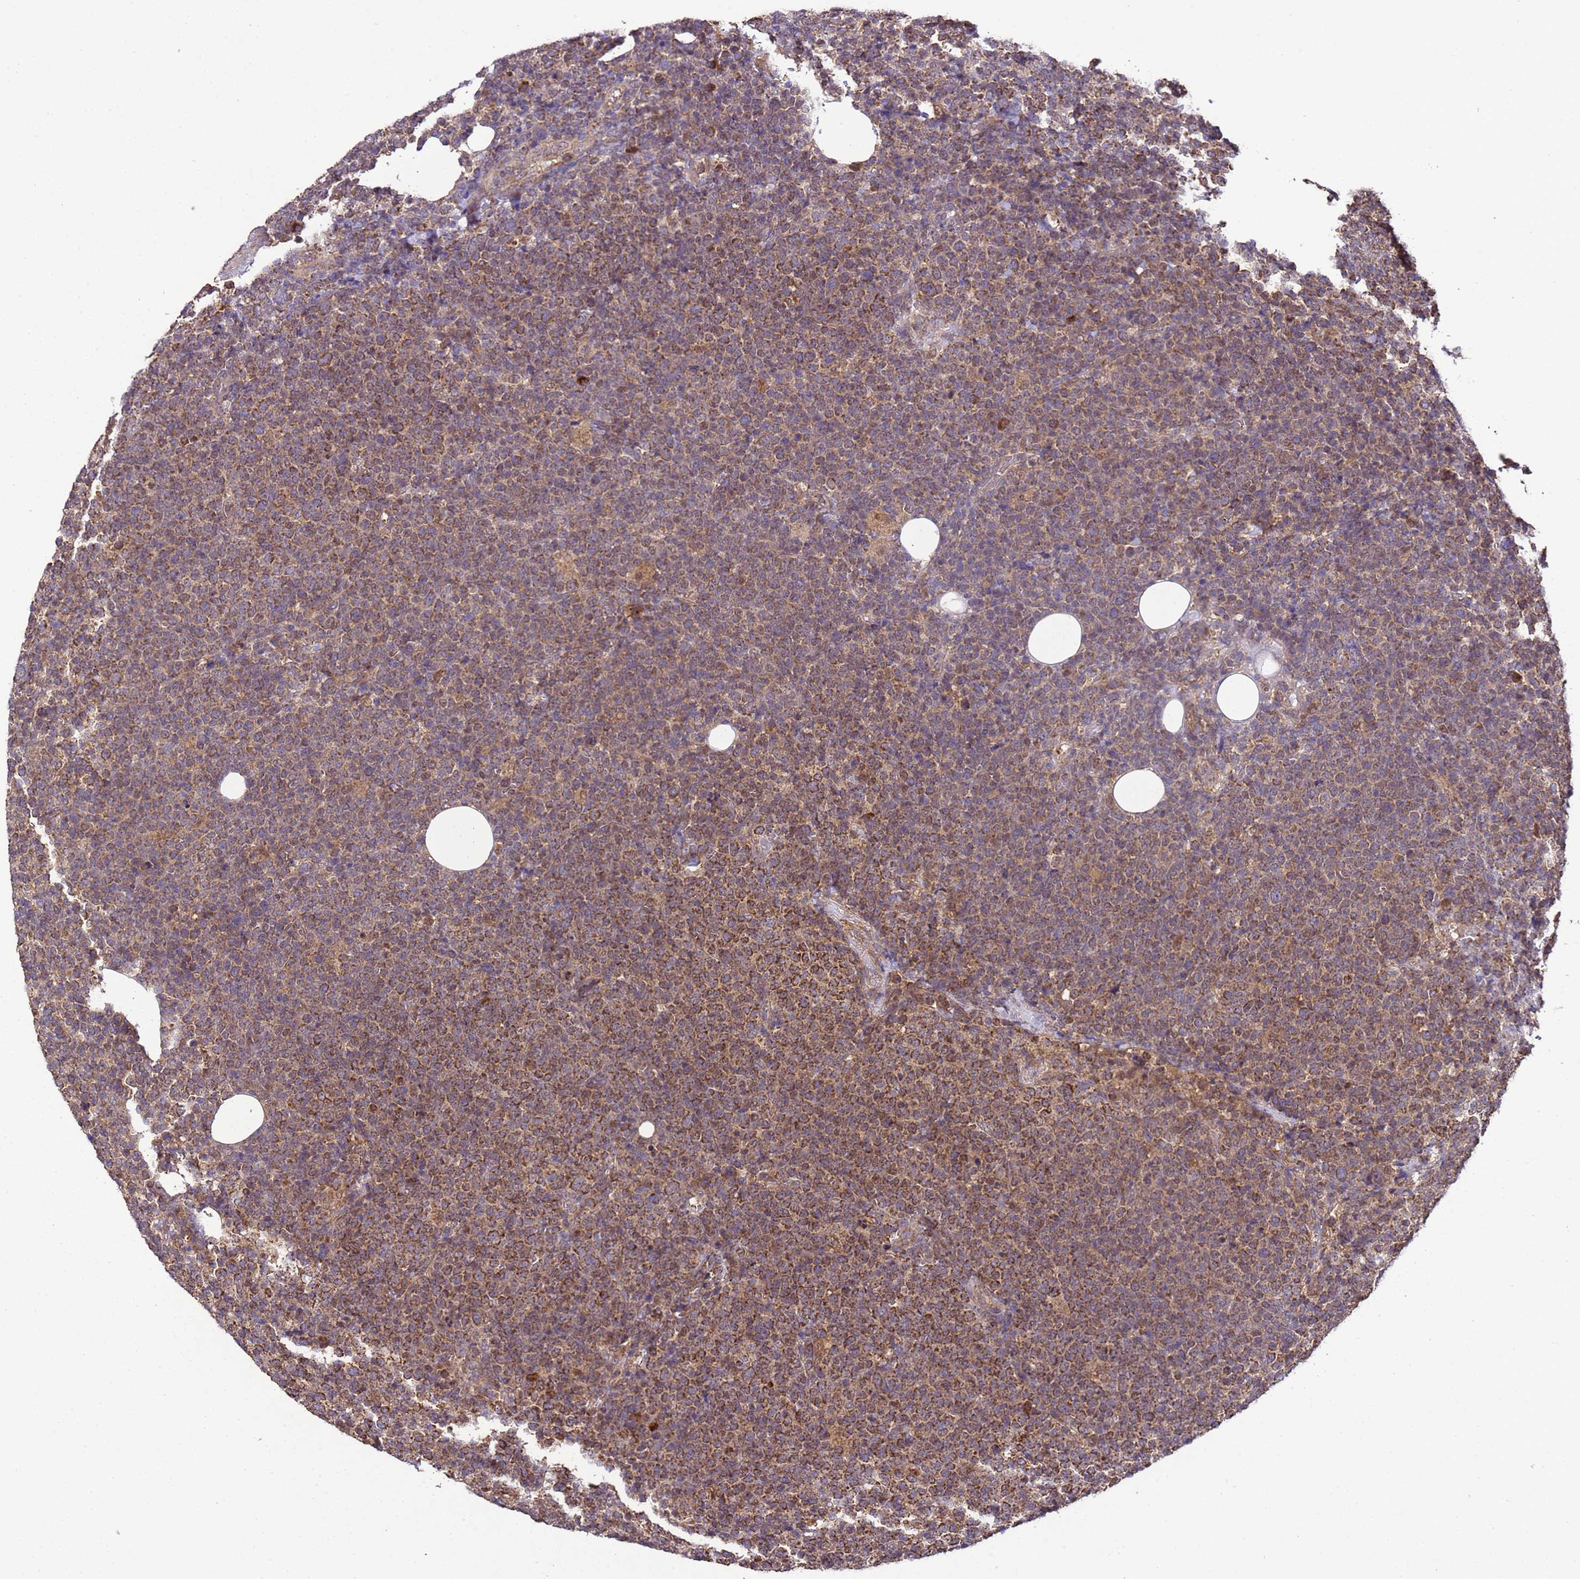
{"staining": {"intensity": "strong", "quantity": ">75%", "location": "cytoplasmic/membranous"}, "tissue": "lymphoma", "cell_type": "Tumor cells", "image_type": "cancer", "snomed": [{"axis": "morphology", "description": "Malignant lymphoma, non-Hodgkin's type, High grade"}, {"axis": "topography", "description": "Lymph node"}], "caption": "High-magnification brightfield microscopy of malignant lymphoma, non-Hodgkin's type (high-grade) stained with DAB (brown) and counterstained with hematoxylin (blue). tumor cells exhibit strong cytoplasmic/membranous positivity is identified in approximately>75% of cells. The staining is performed using DAB brown chromogen to label protein expression. The nuclei are counter-stained blue using hematoxylin.", "gene": "HSPBAP1", "patient": {"sex": "male", "age": 61}}